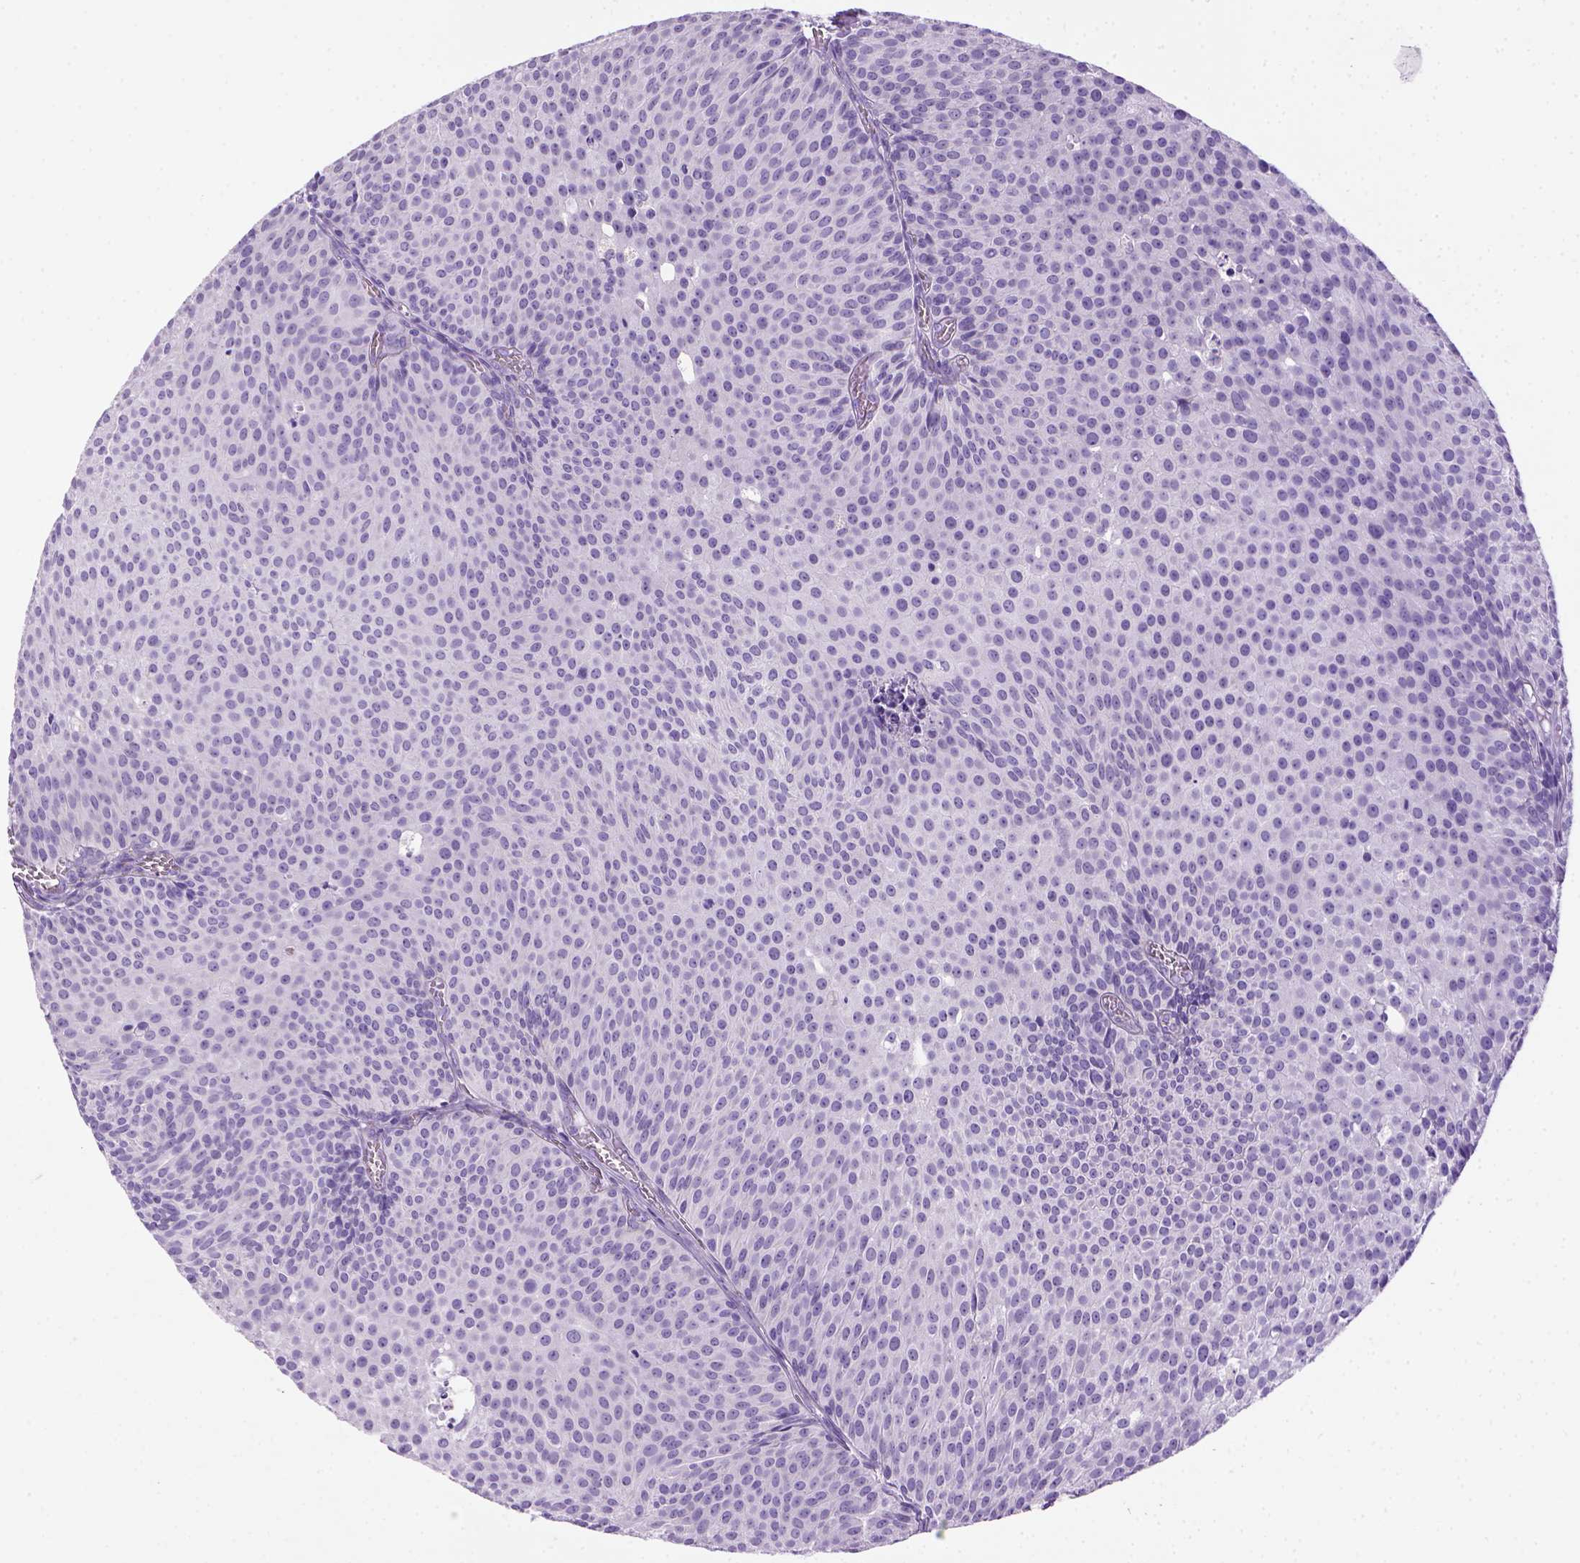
{"staining": {"intensity": "negative", "quantity": "none", "location": "none"}, "tissue": "urothelial cancer", "cell_type": "Tumor cells", "image_type": "cancer", "snomed": [{"axis": "morphology", "description": "Urothelial carcinoma, Low grade"}, {"axis": "topography", "description": "Urinary bladder"}], "caption": "Immunohistochemical staining of urothelial carcinoma (low-grade) displays no significant expression in tumor cells. (DAB (3,3'-diaminobenzidine) immunohistochemistry (IHC) with hematoxylin counter stain).", "gene": "ARHGEF33", "patient": {"sex": "male", "age": 63}}